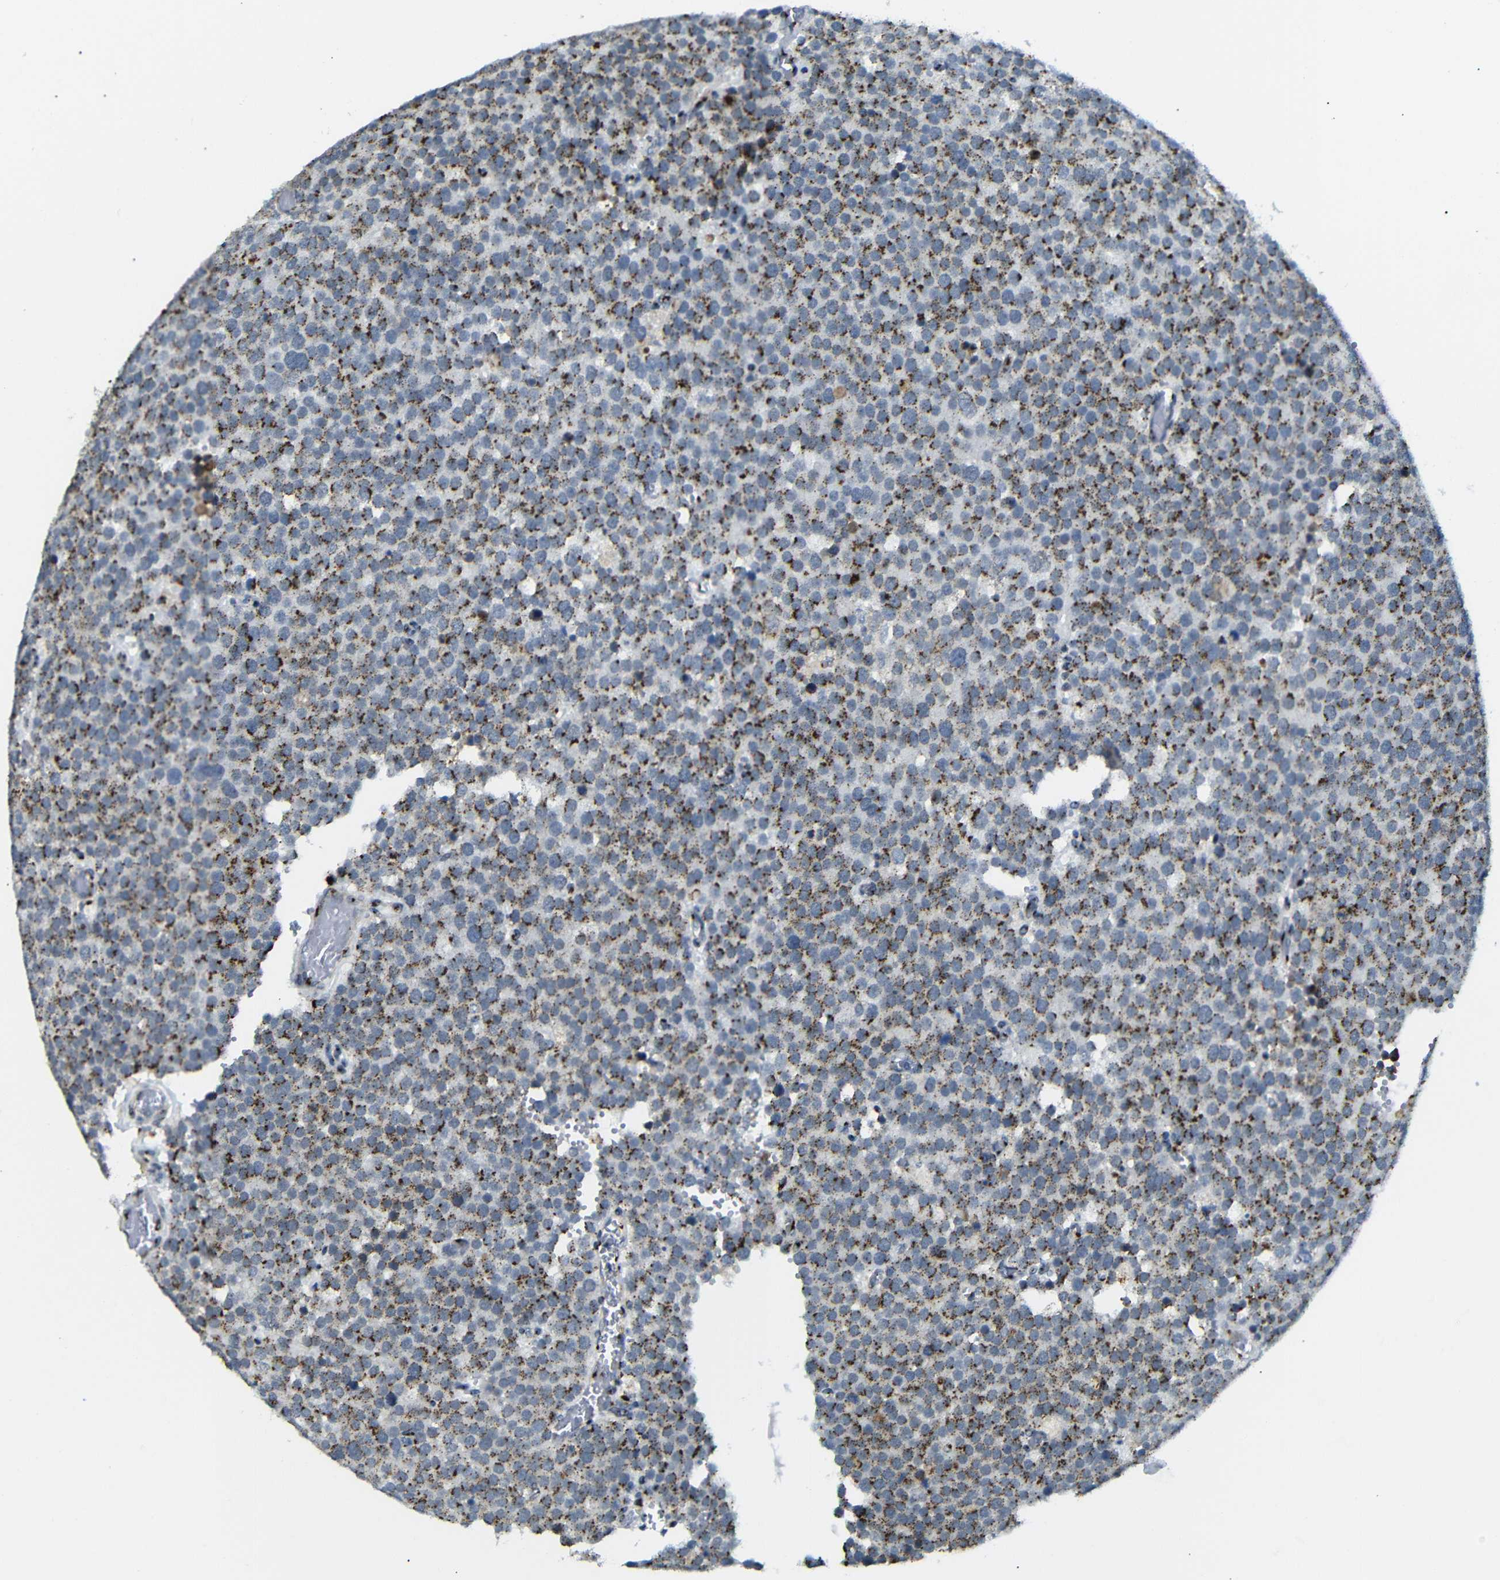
{"staining": {"intensity": "moderate", "quantity": ">75%", "location": "cytoplasmic/membranous"}, "tissue": "testis cancer", "cell_type": "Tumor cells", "image_type": "cancer", "snomed": [{"axis": "morphology", "description": "Normal tissue, NOS"}, {"axis": "morphology", "description": "Seminoma, NOS"}, {"axis": "topography", "description": "Testis"}], "caption": "Seminoma (testis) stained with a brown dye exhibits moderate cytoplasmic/membranous positive staining in approximately >75% of tumor cells.", "gene": "TGOLN2", "patient": {"sex": "male", "age": 71}}